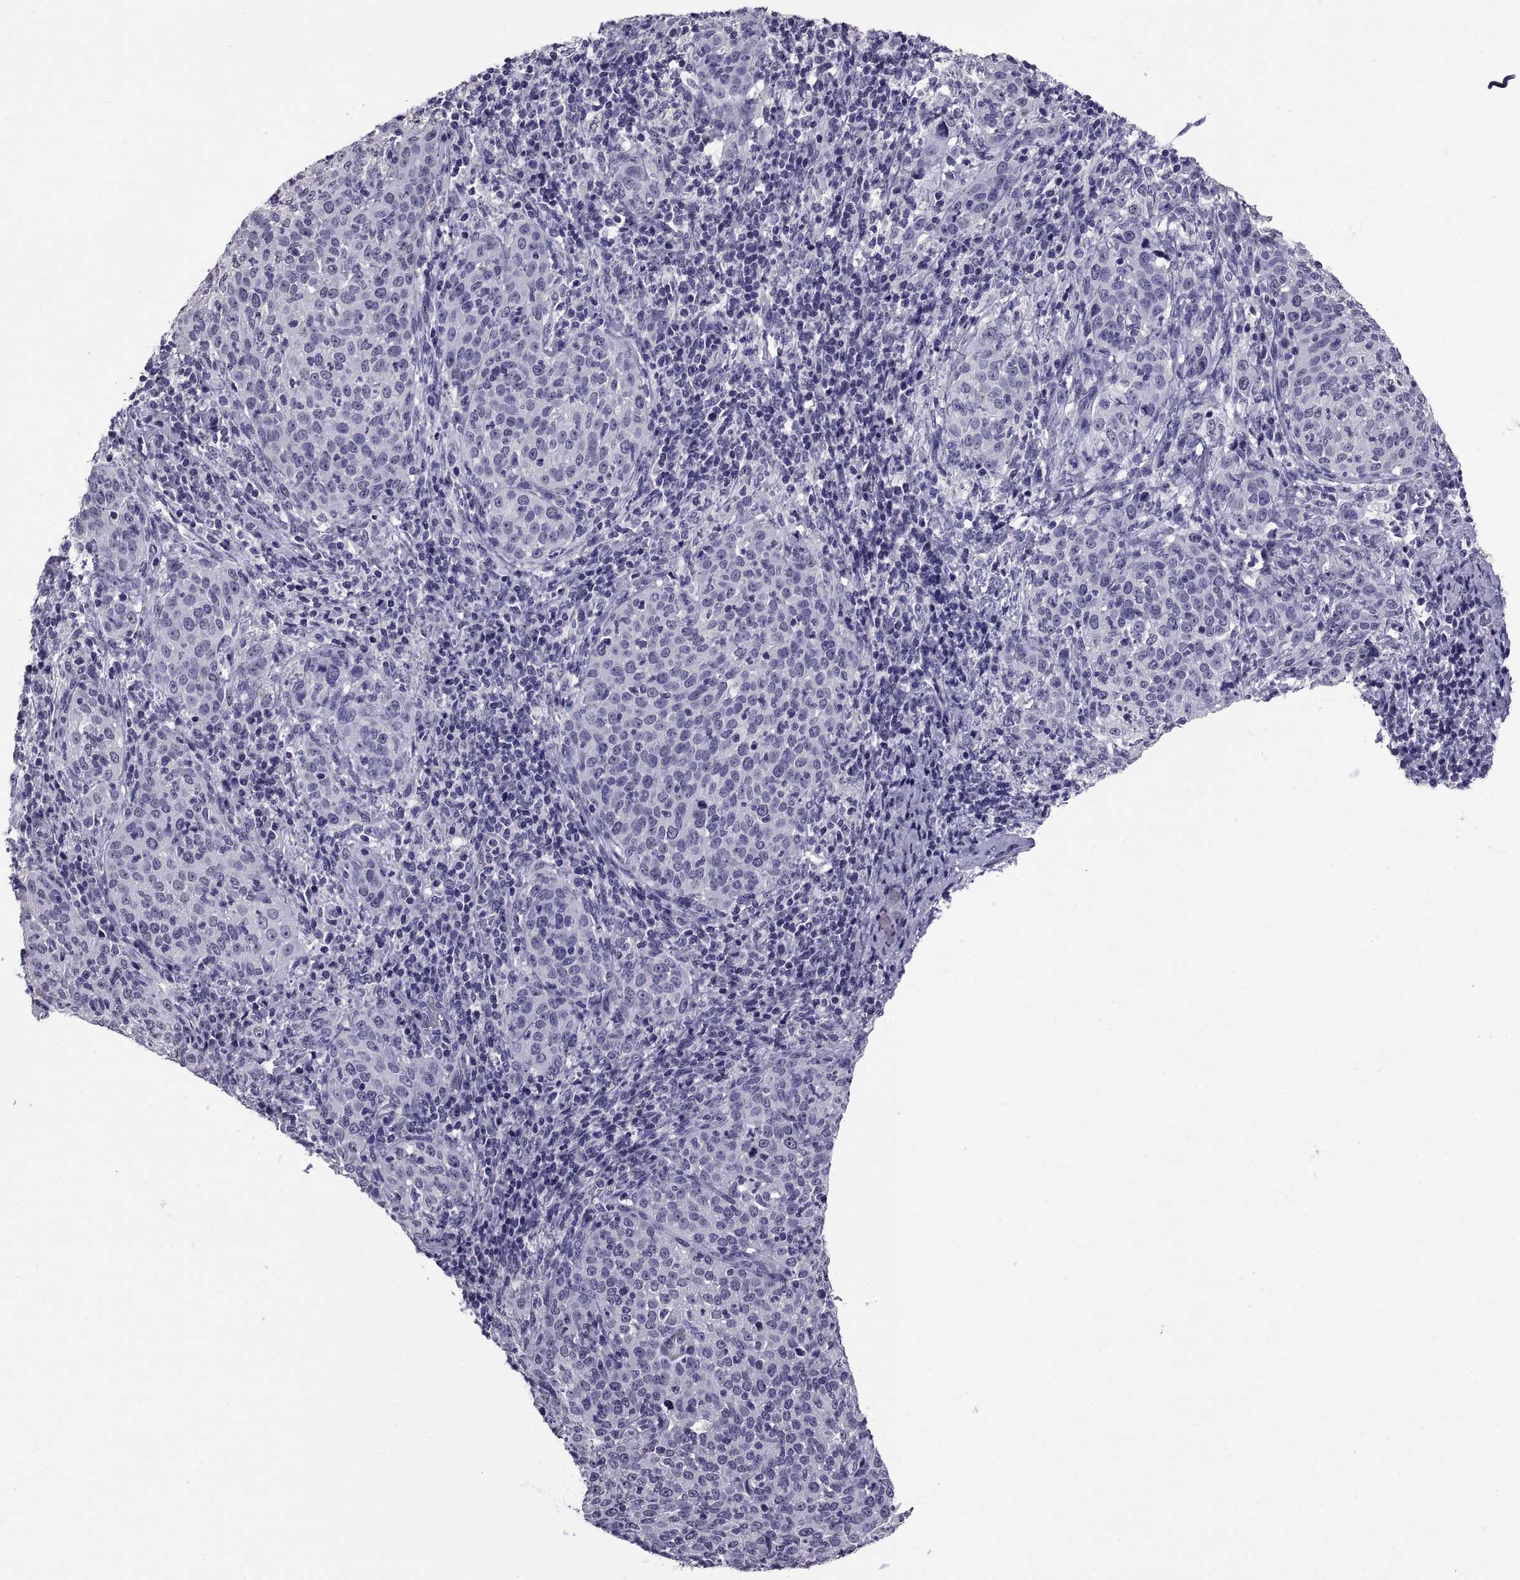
{"staining": {"intensity": "negative", "quantity": "none", "location": "none"}, "tissue": "cervical cancer", "cell_type": "Tumor cells", "image_type": "cancer", "snomed": [{"axis": "morphology", "description": "Squamous cell carcinoma, NOS"}, {"axis": "topography", "description": "Cervix"}], "caption": "The IHC image has no significant staining in tumor cells of cervical squamous cell carcinoma tissue. Nuclei are stained in blue.", "gene": "TGFBR3L", "patient": {"sex": "female", "age": 51}}